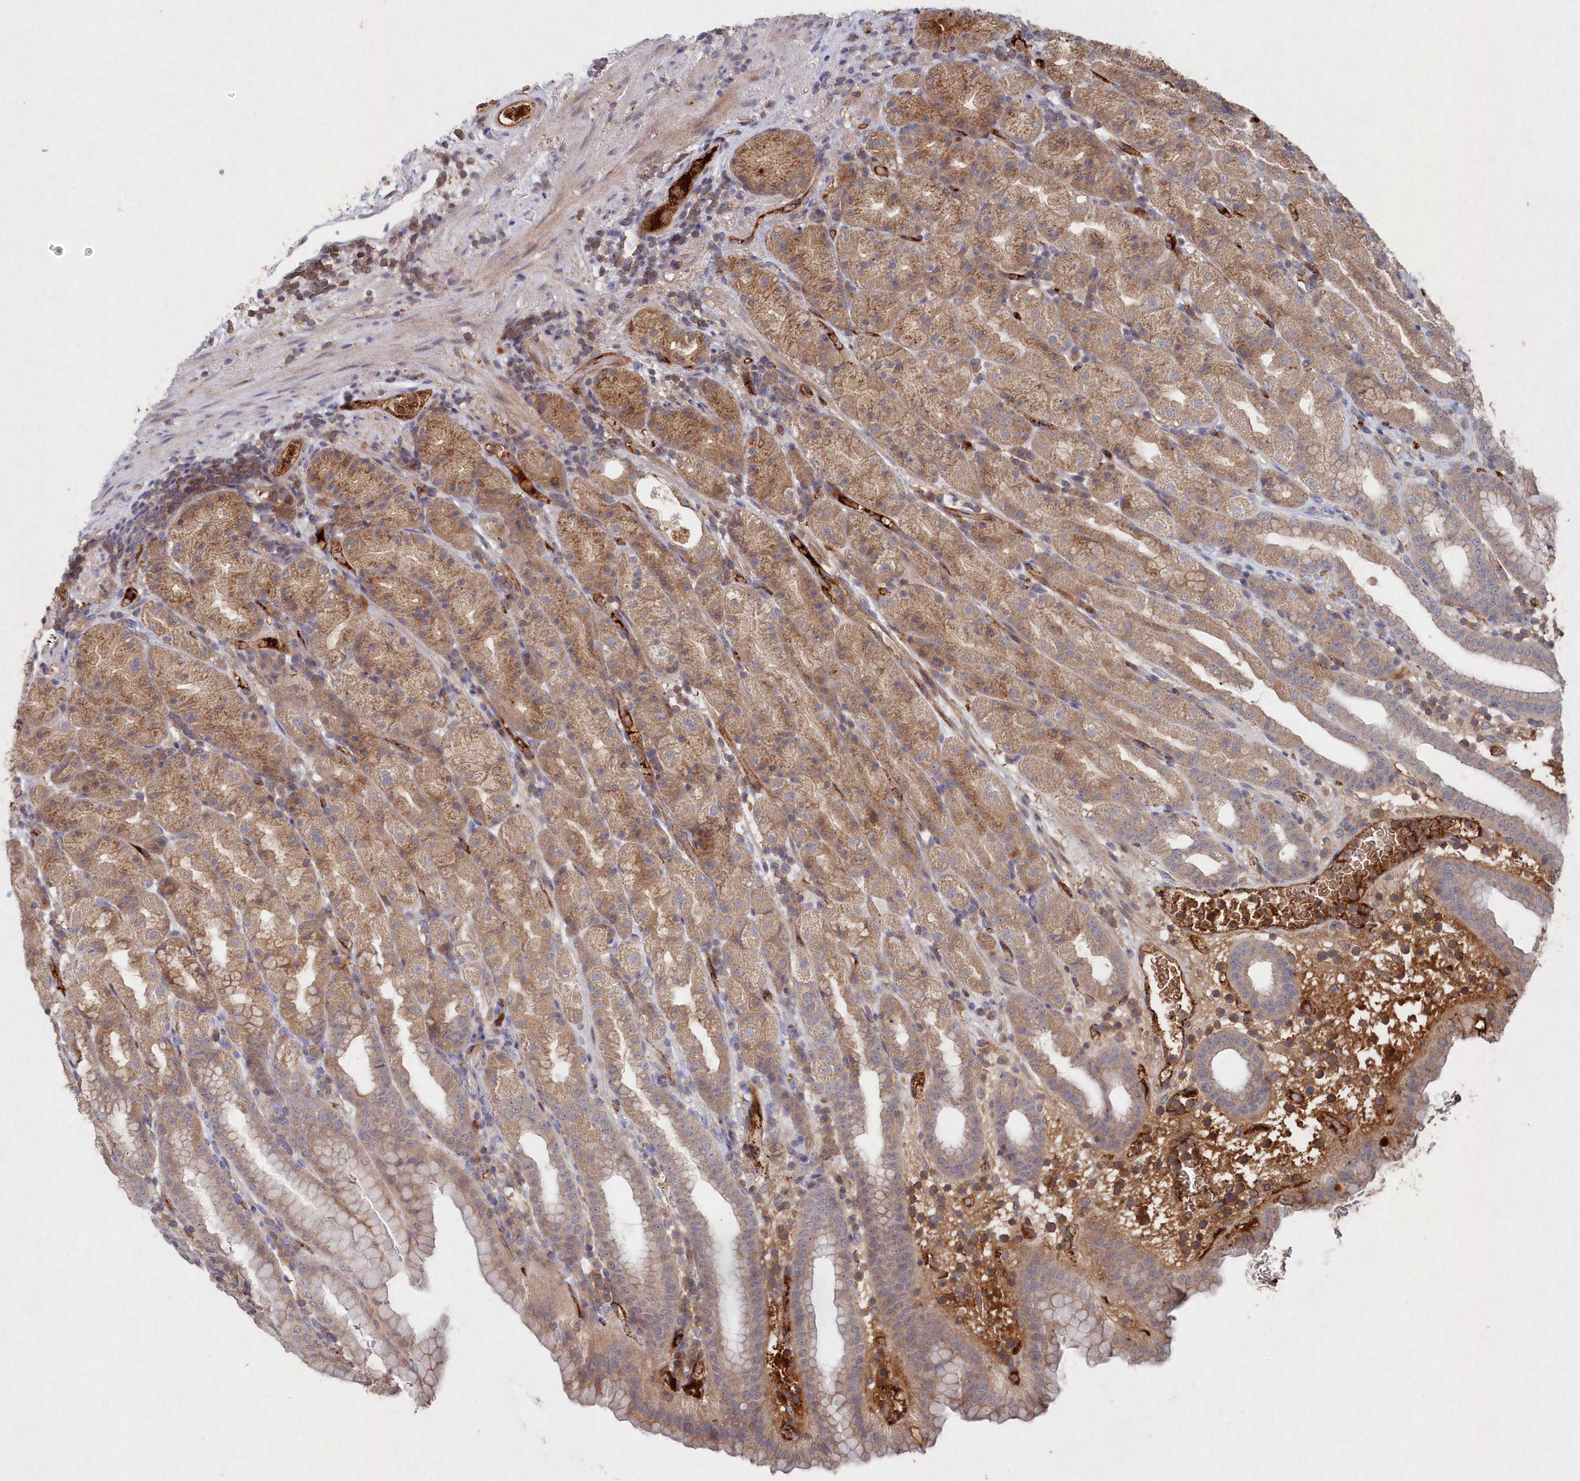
{"staining": {"intensity": "moderate", "quantity": "25%-75%", "location": "cytoplasmic/membranous"}, "tissue": "stomach", "cell_type": "Glandular cells", "image_type": "normal", "snomed": [{"axis": "morphology", "description": "Normal tissue, NOS"}, {"axis": "topography", "description": "Stomach, upper"}], "caption": "Immunohistochemical staining of unremarkable stomach exhibits medium levels of moderate cytoplasmic/membranous positivity in about 25%-75% of glandular cells. The staining was performed using DAB, with brown indicating positive protein expression. Nuclei are stained blue with hematoxylin.", "gene": "ABHD14B", "patient": {"sex": "male", "age": 68}}